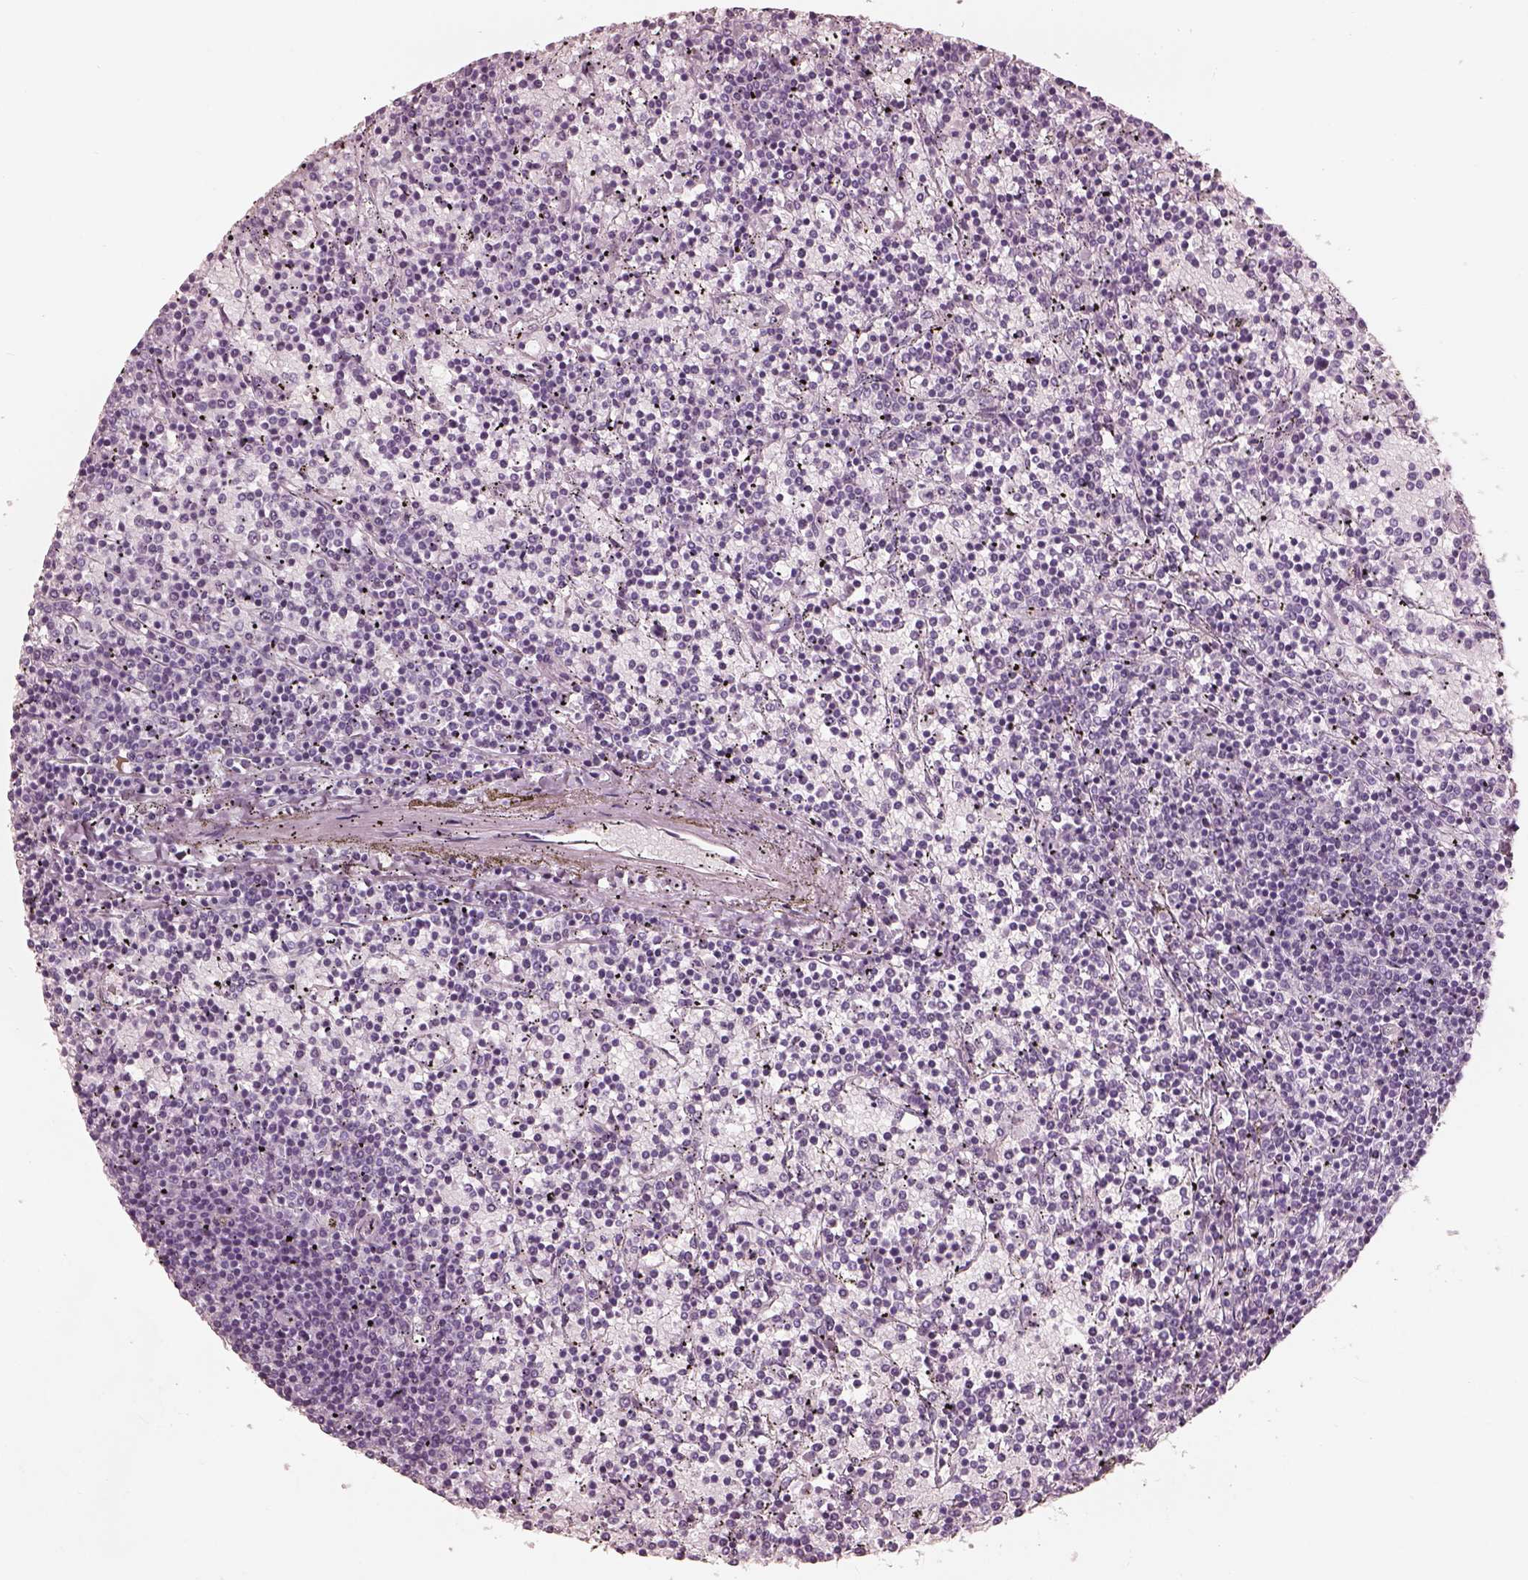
{"staining": {"intensity": "negative", "quantity": "none", "location": "none"}, "tissue": "lymphoma", "cell_type": "Tumor cells", "image_type": "cancer", "snomed": [{"axis": "morphology", "description": "Malignant lymphoma, non-Hodgkin's type, Low grade"}, {"axis": "topography", "description": "Spleen"}], "caption": "Protein analysis of malignant lymphoma, non-Hodgkin's type (low-grade) reveals no significant positivity in tumor cells.", "gene": "FABP9", "patient": {"sex": "female", "age": 77}}